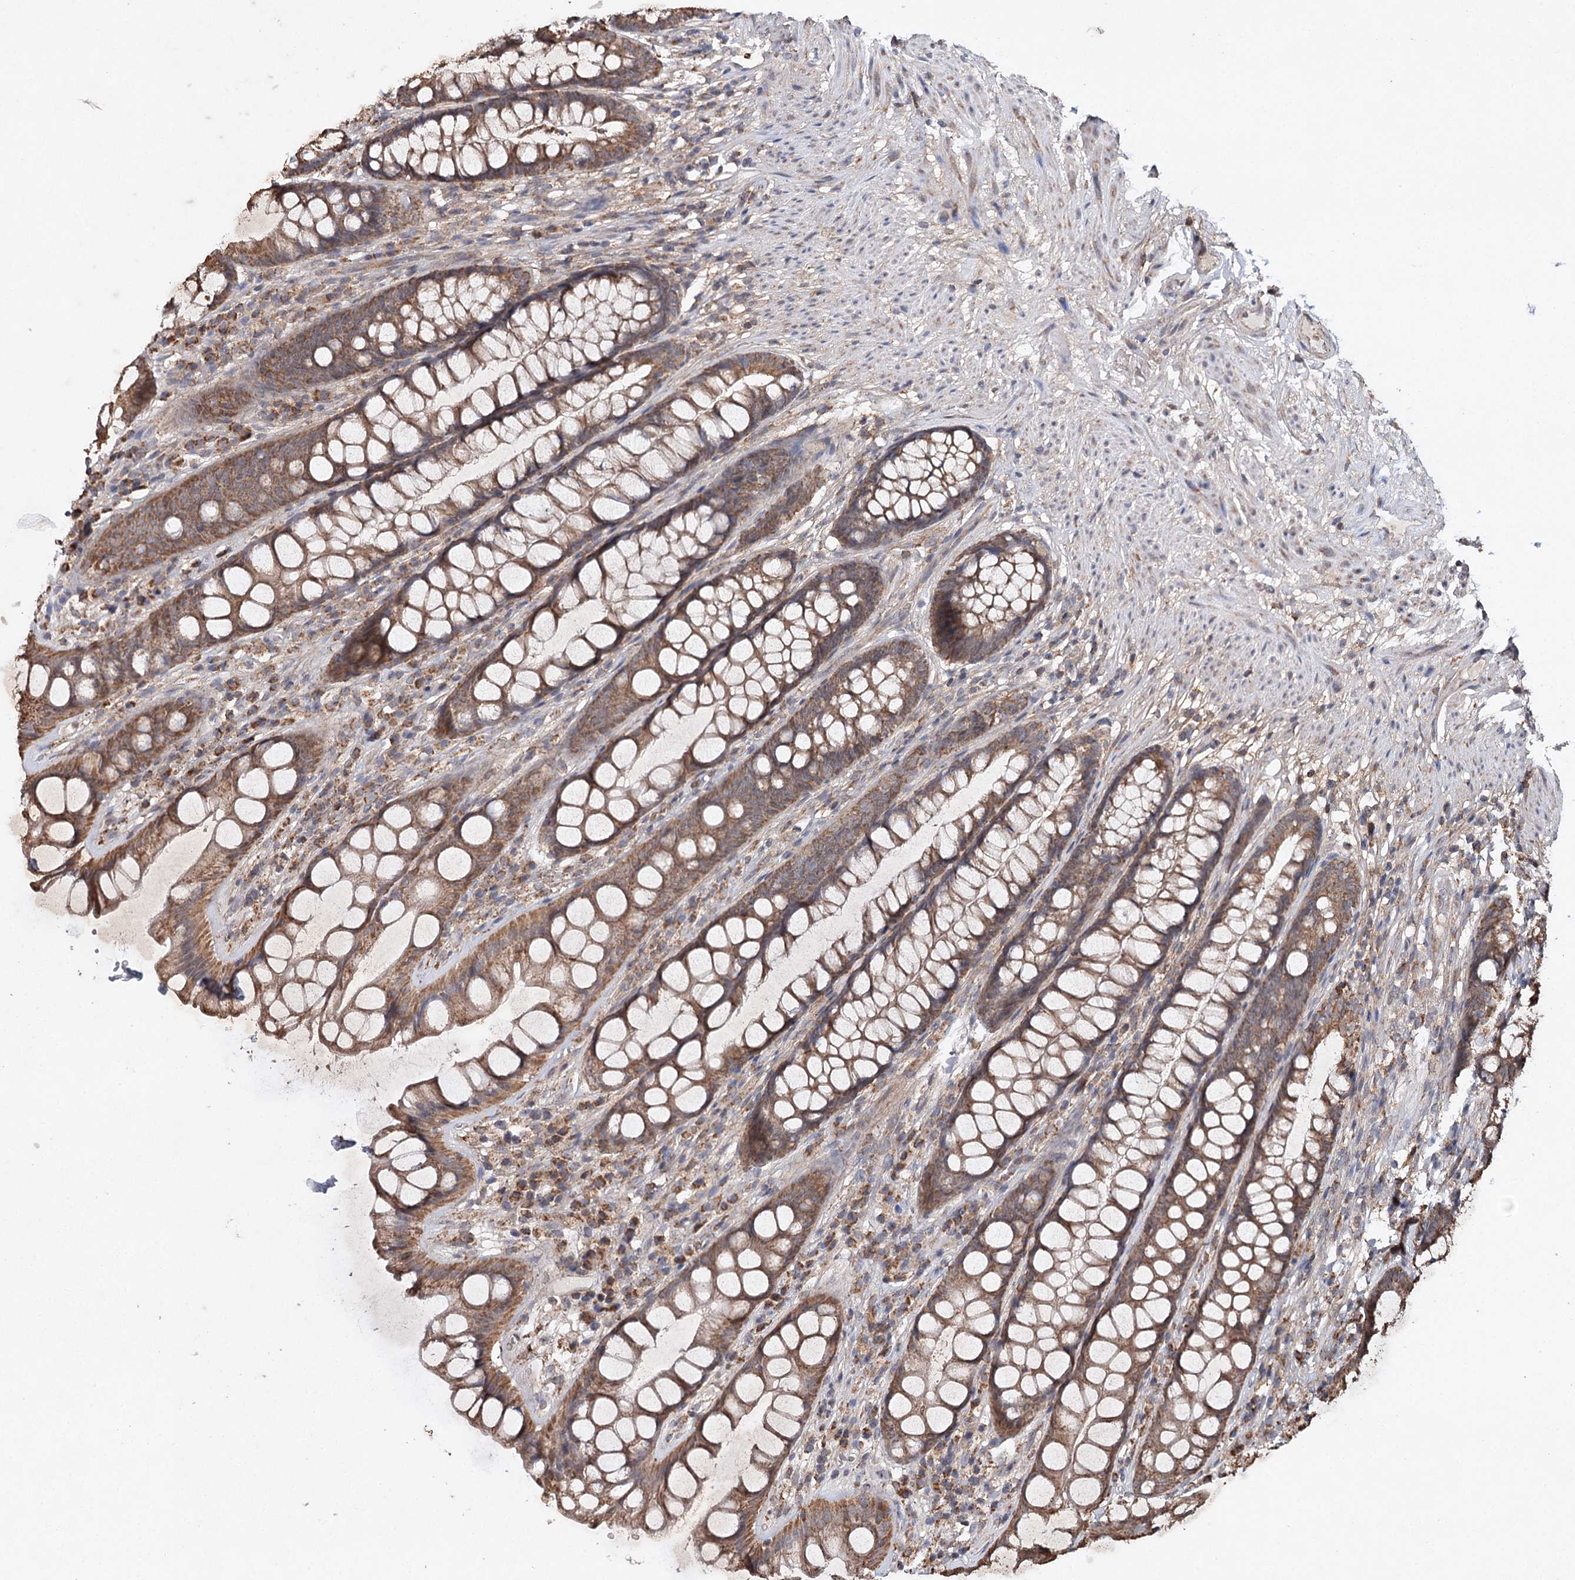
{"staining": {"intensity": "moderate", "quantity": ">75%", "location": "cytoplasmic/membranous"}, "tissue": "rectum", "cell_type": "Glandular cells", "image_type": "normal", "snomed": [{"axis": "morphology", "description": "Normal tissue, NOS"}, {"axis": "topography", "description": "Rectum"}], "caption": "Rectum stained with IHC demonstrates moderate cytoplasmic/membranous positivity in about >75% of glandular cells.", "gene": "PIK3CB", "patient": {"sex": "male", "age": 74}}